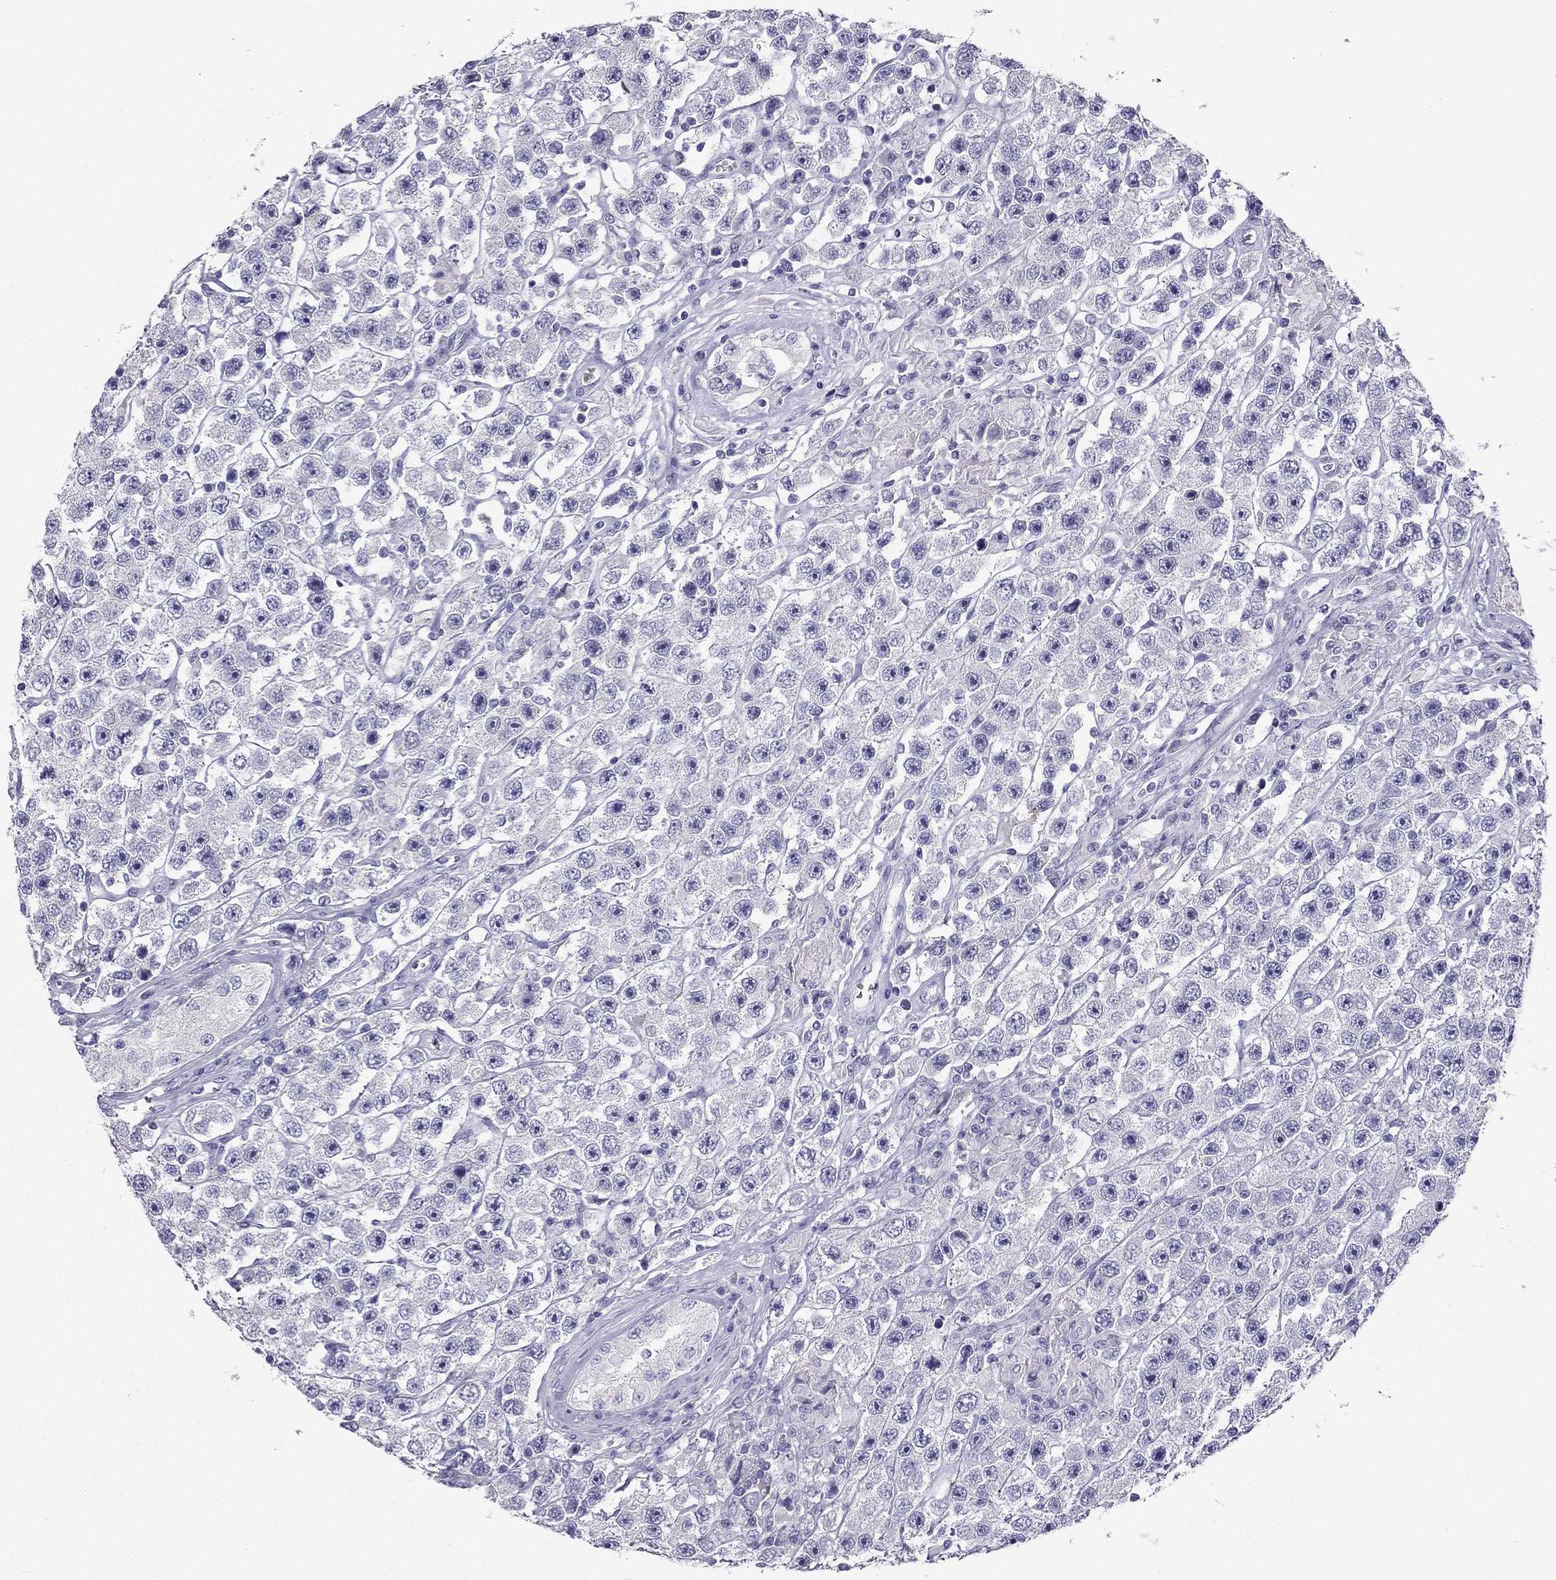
{"staining": {"intensity": "negative", "quantity": "none", "location": "none"}, "tissue": "testis cancer", "cell_type": "Tumor cells", "image_type": "cancer", "snomed": [{"axis": "morphology", "description": "Seminoma, NOS"}, {"axis": "topography", "description": "Testis"}], "caption": "The histopathology image shows no staining of tumor cells in seminoma (testis).", "gene": "NPTX1", "patient": {"sex": "male", "age": 45}}